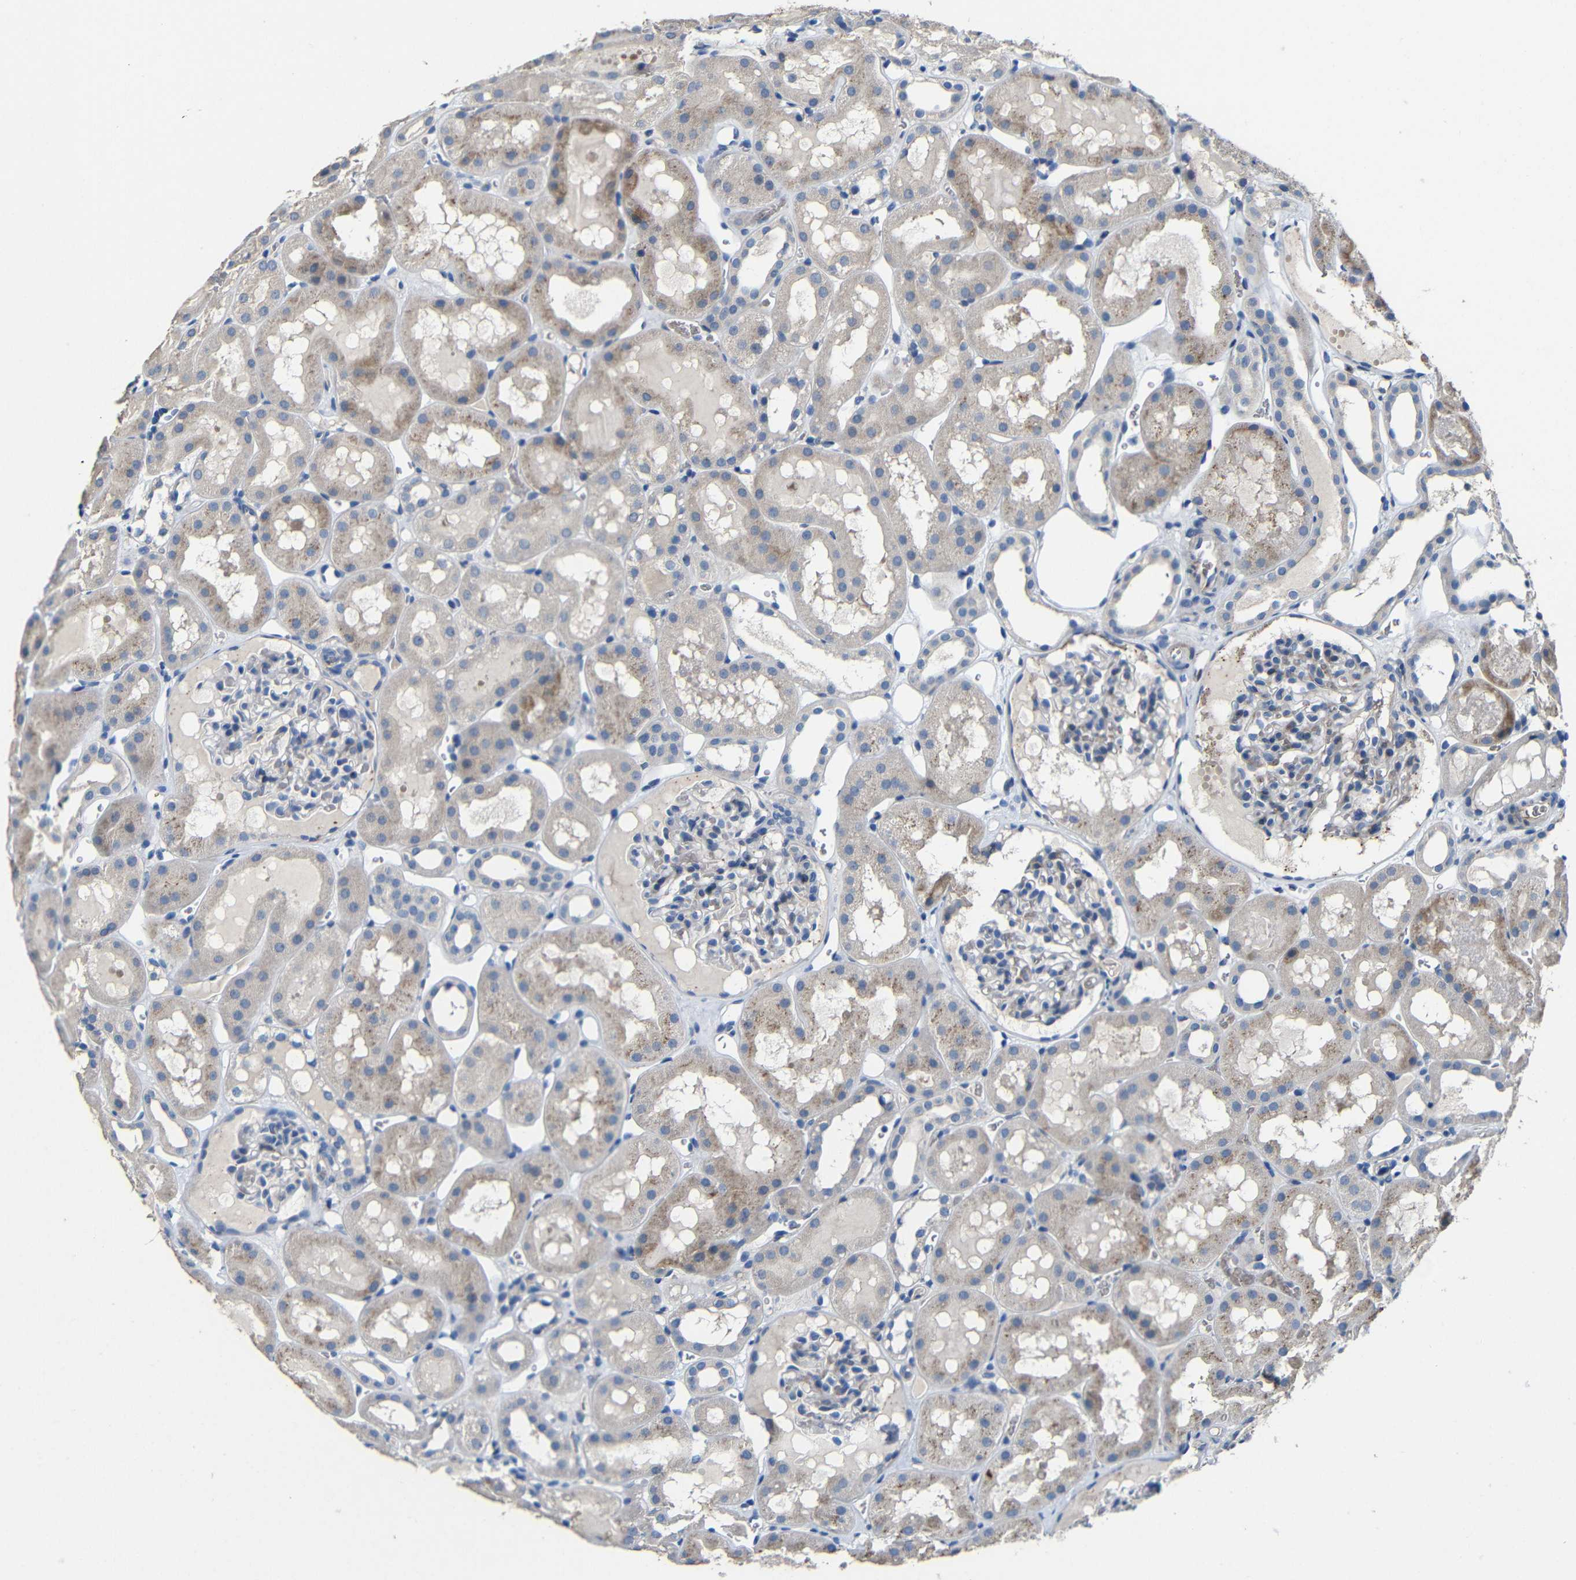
{"staining": {"intensity": "negative", "quantity": "none", "location": "none"}, "tissue": "kidney", "cell_type": "Cells in glomeruli", "image_type": "normal", "snomed": [{"axis": "morphology", "description": "Normal tissue, NOS"}, {"axis": "topography", "description": "Kidney"}, {"axis": "topography", "description": "Urinary bladder"}], "caption": "DAB (3,3'-diaminobenzidine) immunohistochemical staining of benign kidney exhibits no significant positivity in cells in glomeruli. The staining was performed using DAB to visualize the protein expression in brown, while the nuclei were stained in blue with hematoxylin (Magnification: 20x).", "gene": "ACKR2", "patient": {"sex": "male", "age": 16}}